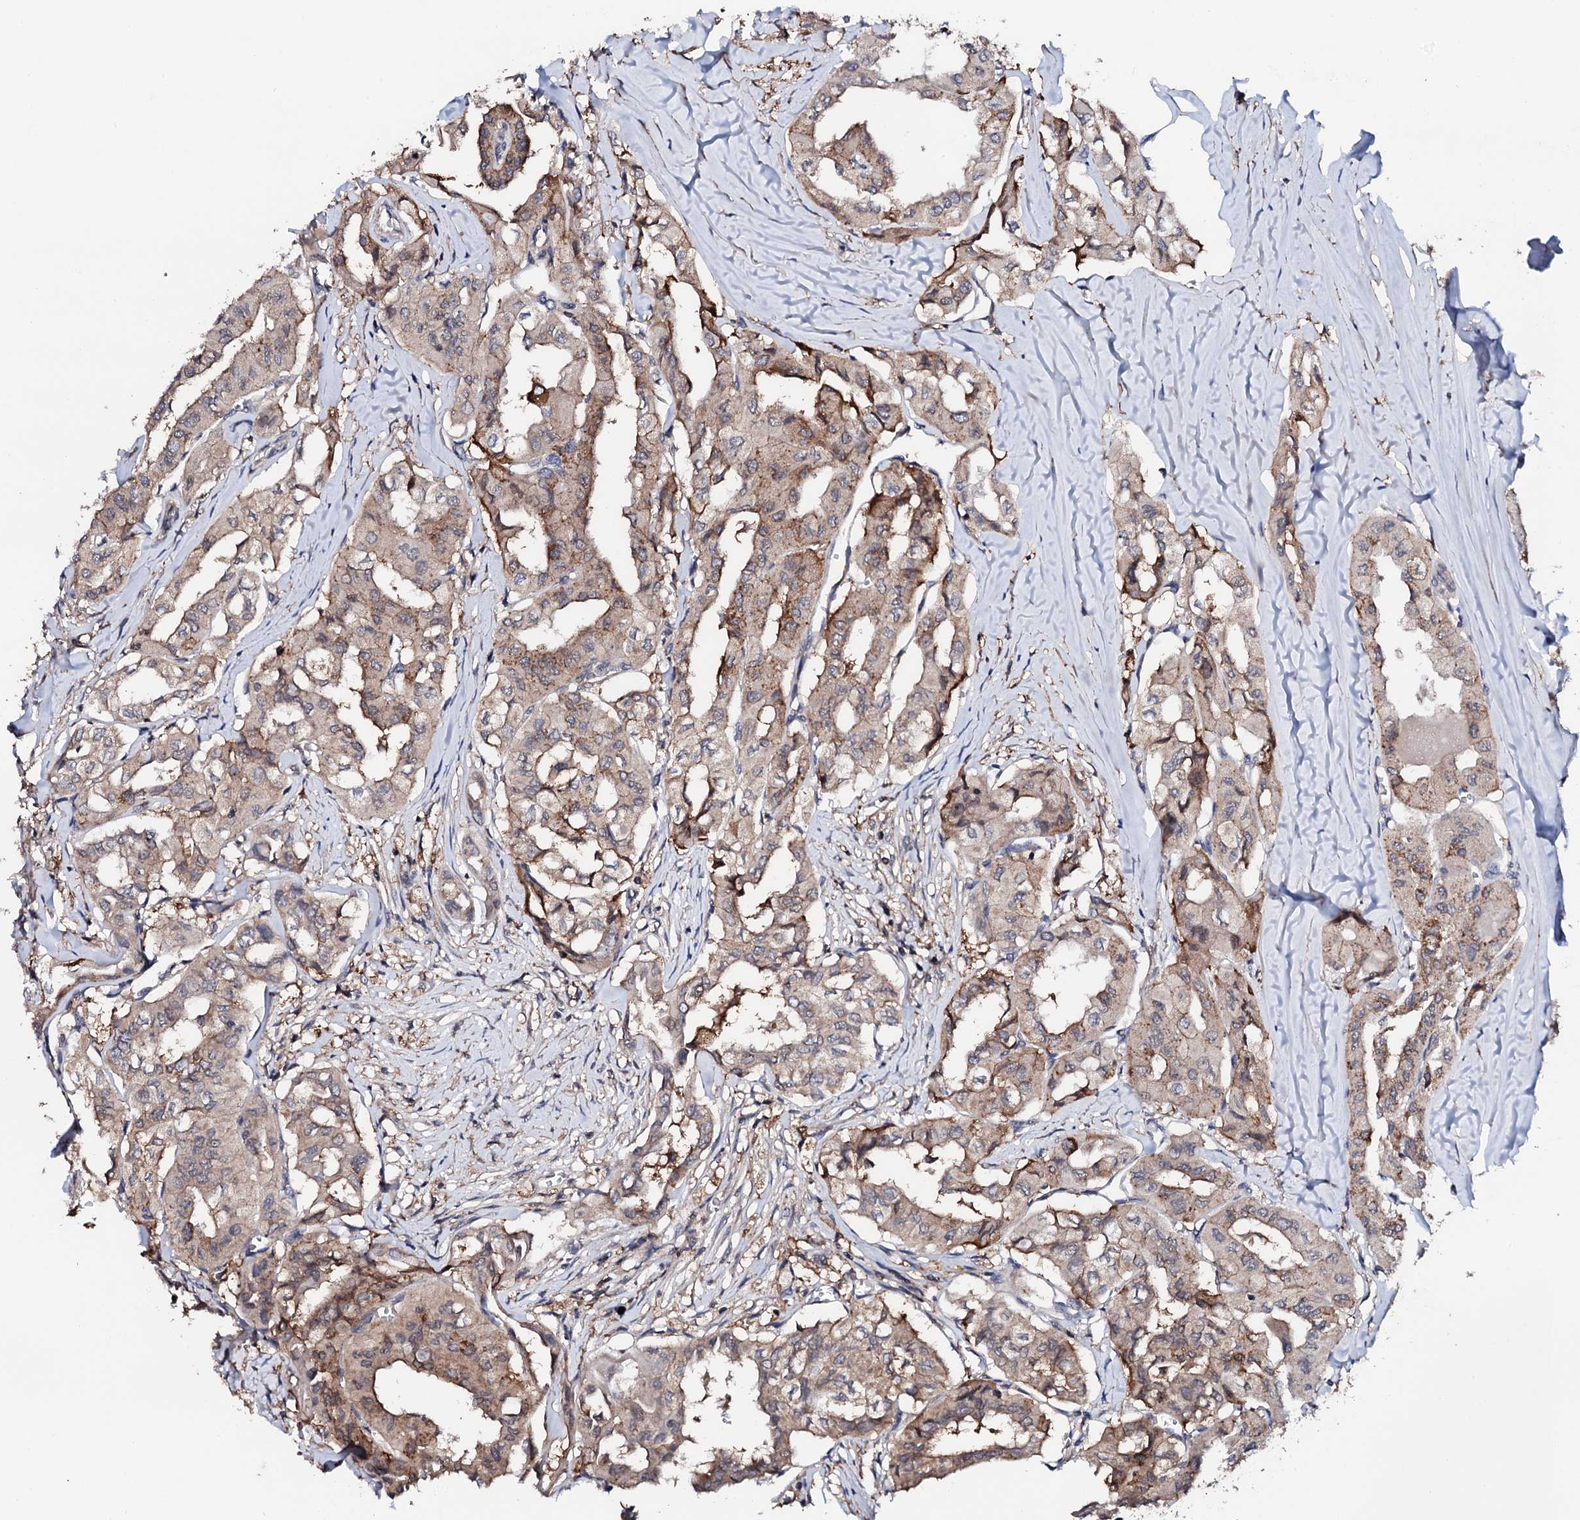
{"staining": {"intensity": "weak", "quantity": "<25%", "location": "cytoplasmic/membranous"}, "tissue": "thyroid cancer", "cell_type": "Tumor cells", "image_type": "cancer", "snomed": [{"axis": "morphology", "description": "Papillary adenocarcinoma, NOS"}, {"axis": "topography", "description": "Thyroid gland"}], "caption": "DAB (3,3'-diaminobenzidine) immunohistochemical staining of human thyroid papillary adenocarcinoma reveals no significant expression in tumor cells. (Brightfield microscopy of DAB IHC at high magnification).", "gene": "EDC3", "patient": {"sex": "female", "age": 59}}